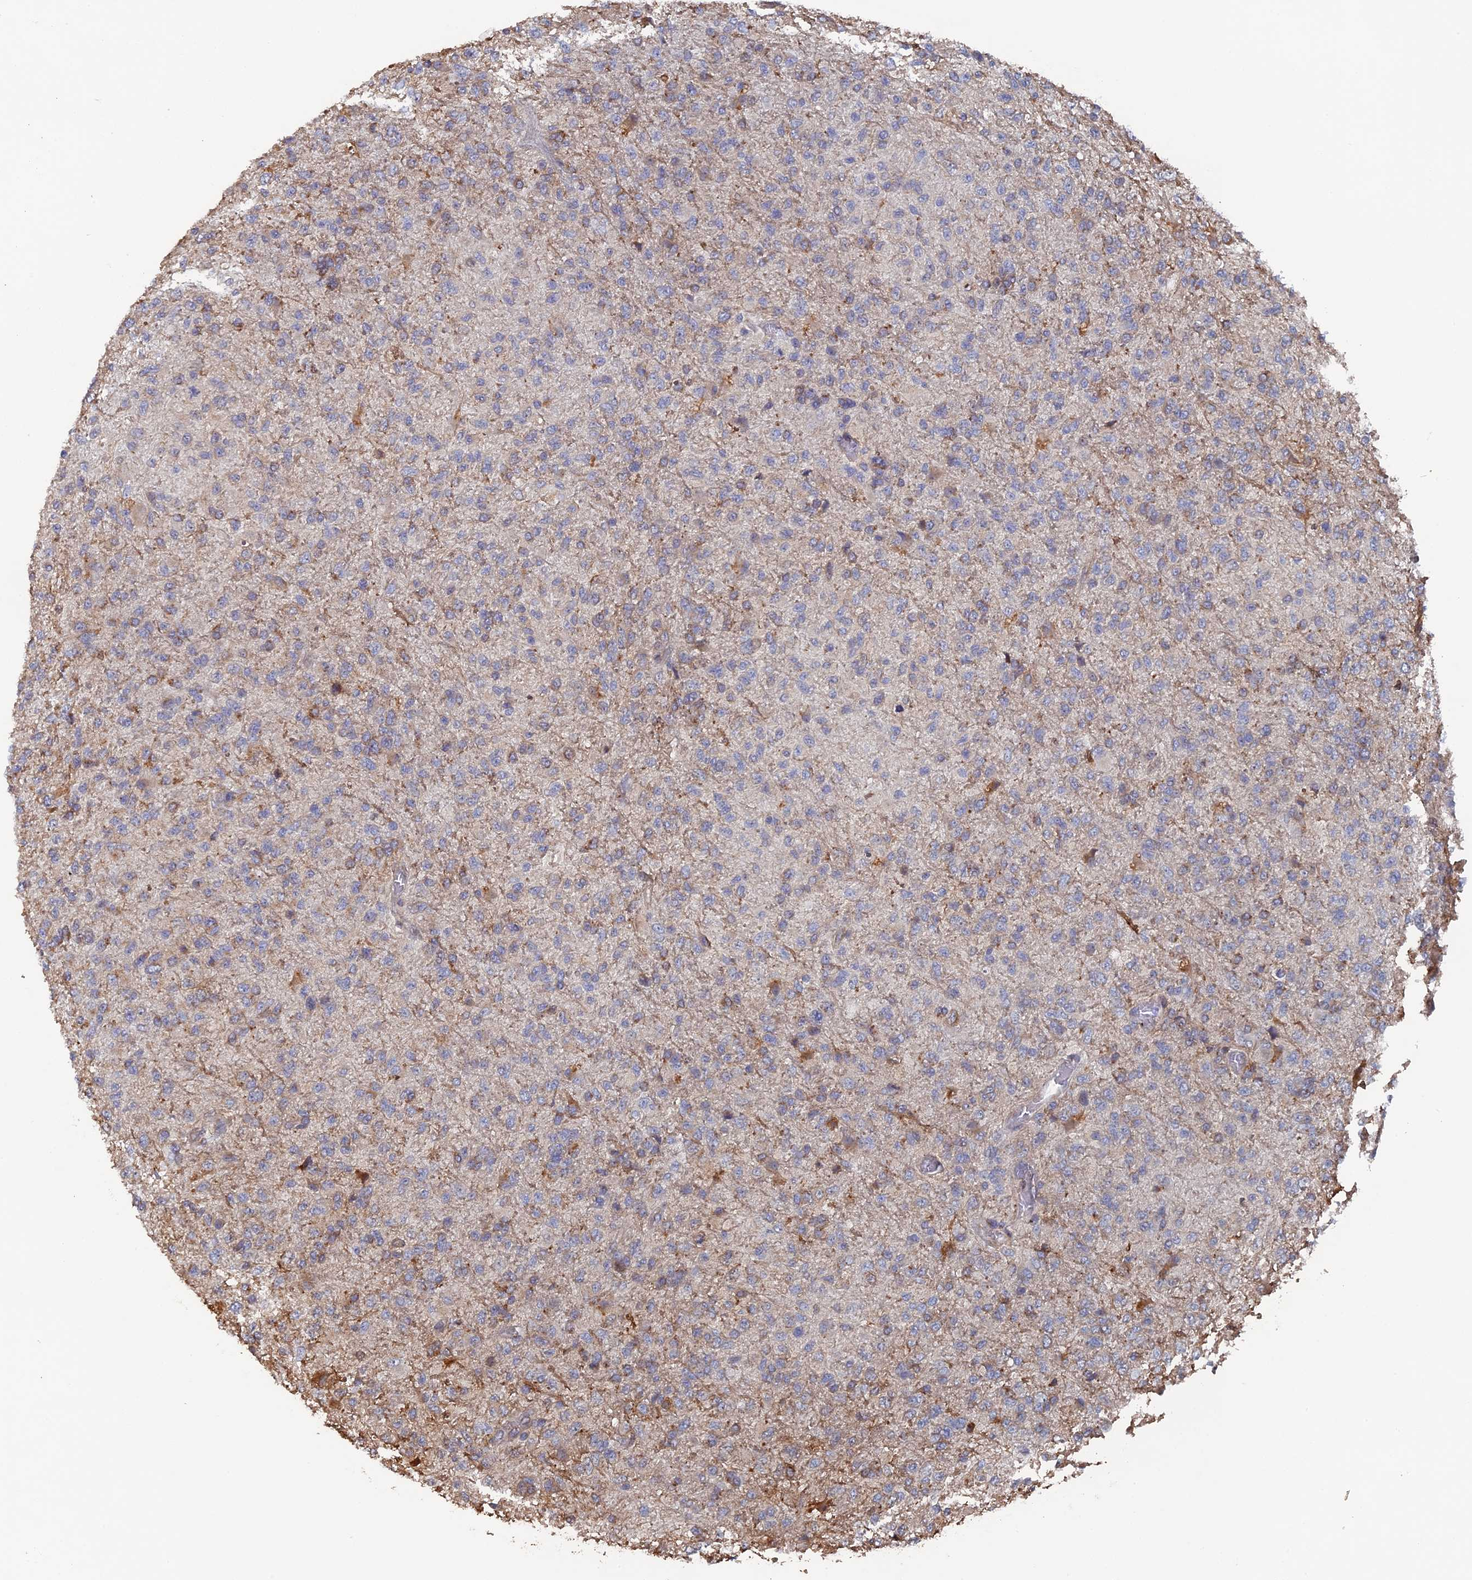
{"staining": {"intensity": "negative", "quantity": "none", "location": "none"}, "tissue": "glioma", "cell_type": "Tumor cells", "image_type": "cancer", "snomed": [{"axis": "morphology", "description": "Glioma, malignant, High grade"}, {"axis": "topography", "description": "Brain"}], "caption": "The micrograph shows no staining of tumor cells in malignant glioma (high-grade).", "gene": "VPS37C", "patient": {"sex": "female", "age": 74}}